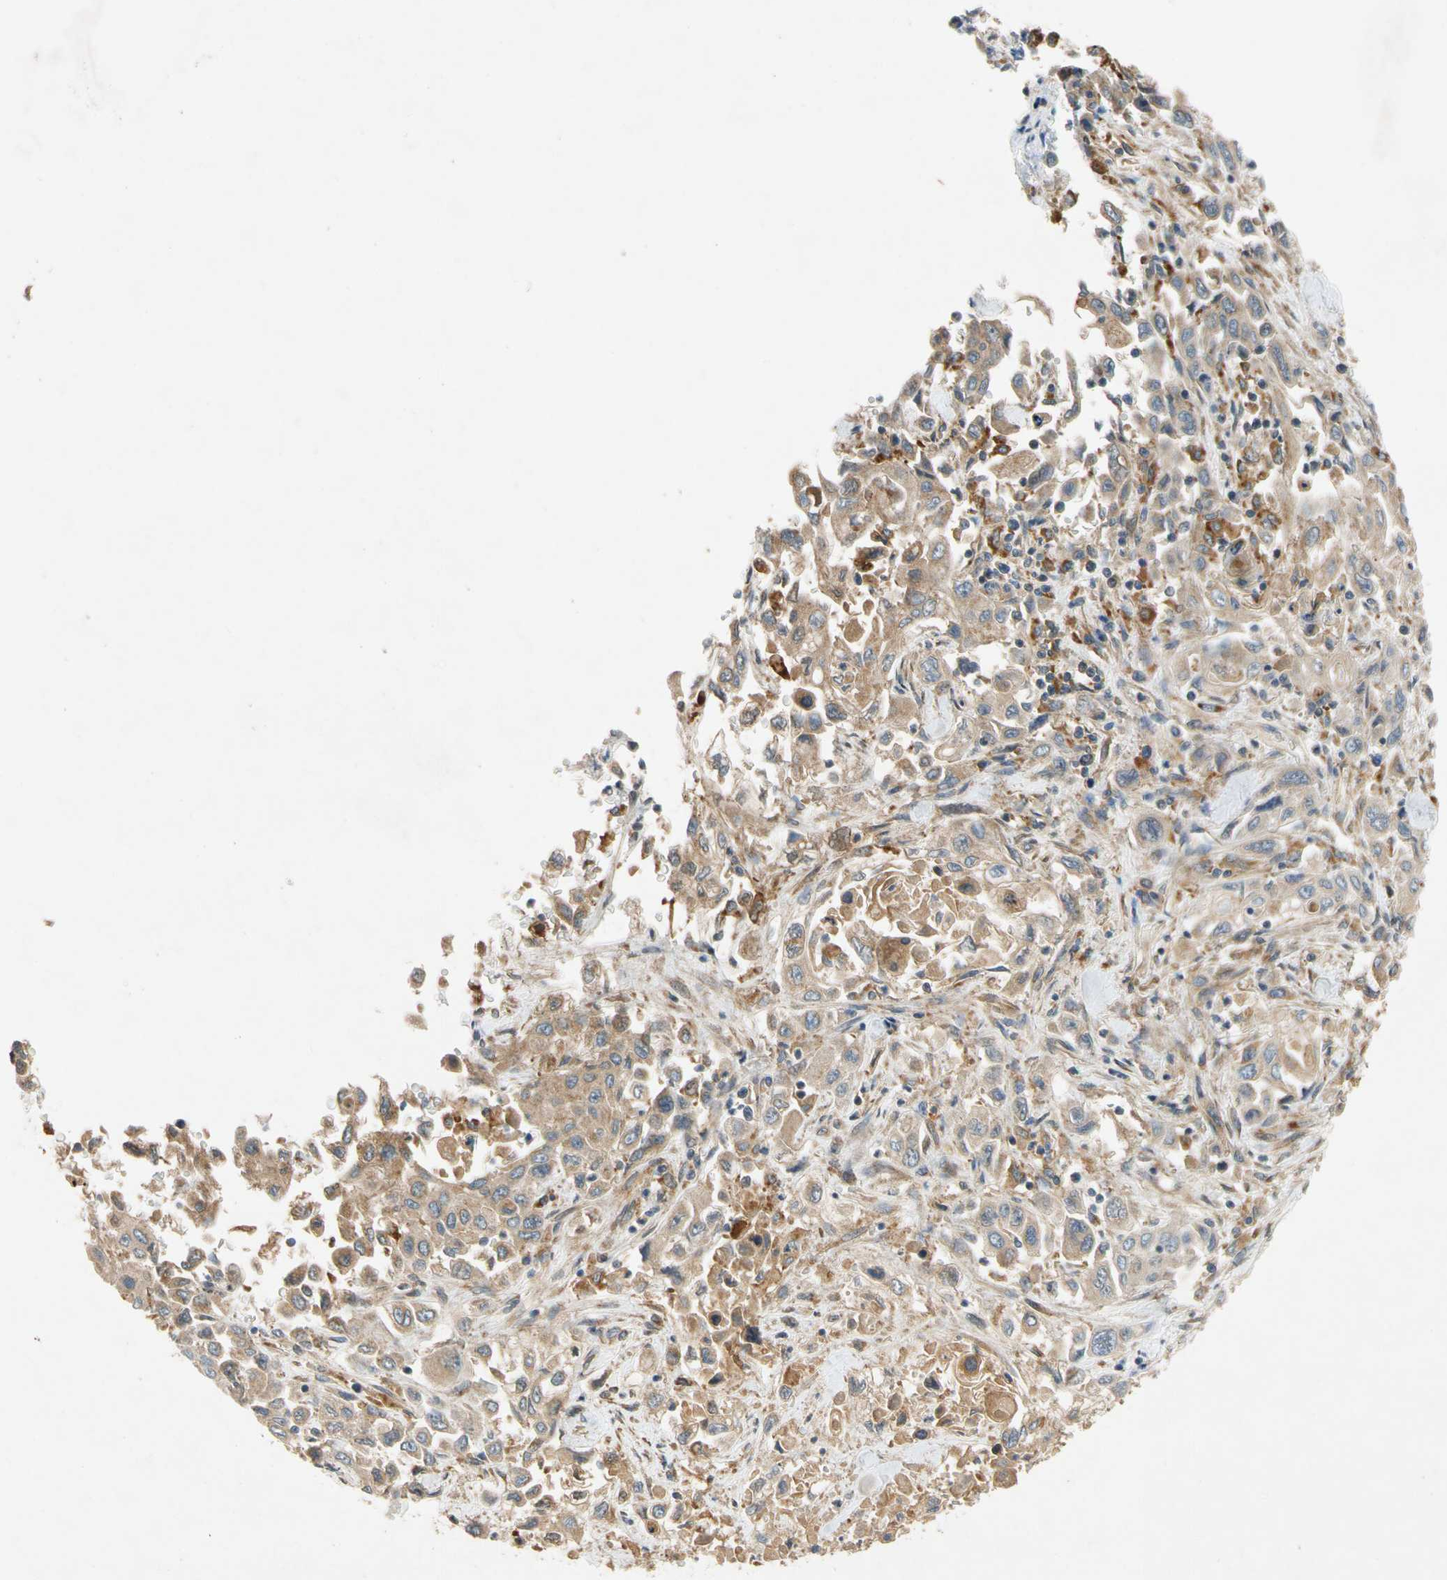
{"staining": {"intensity": "moderate", "quantity": "25%-75%", "location": "cytoplasmic/membranous"}, "tissue": "pancreatic cancer", "cell_type": "Tumor cells", "image_type": "cancer", "snomed": [{"axis": "morphology", "description": "Adenocarcinoma, NOS"}, {"axis": "topography", "description": "Pancreas"}], "caption": "Moderate cytoplasmic/membranous positivity is seen in approximately 25%-75% of tumor cells in pancreatic cancer.", "gene": "USP46", "patient": {"sex": "male", "age": 70}}